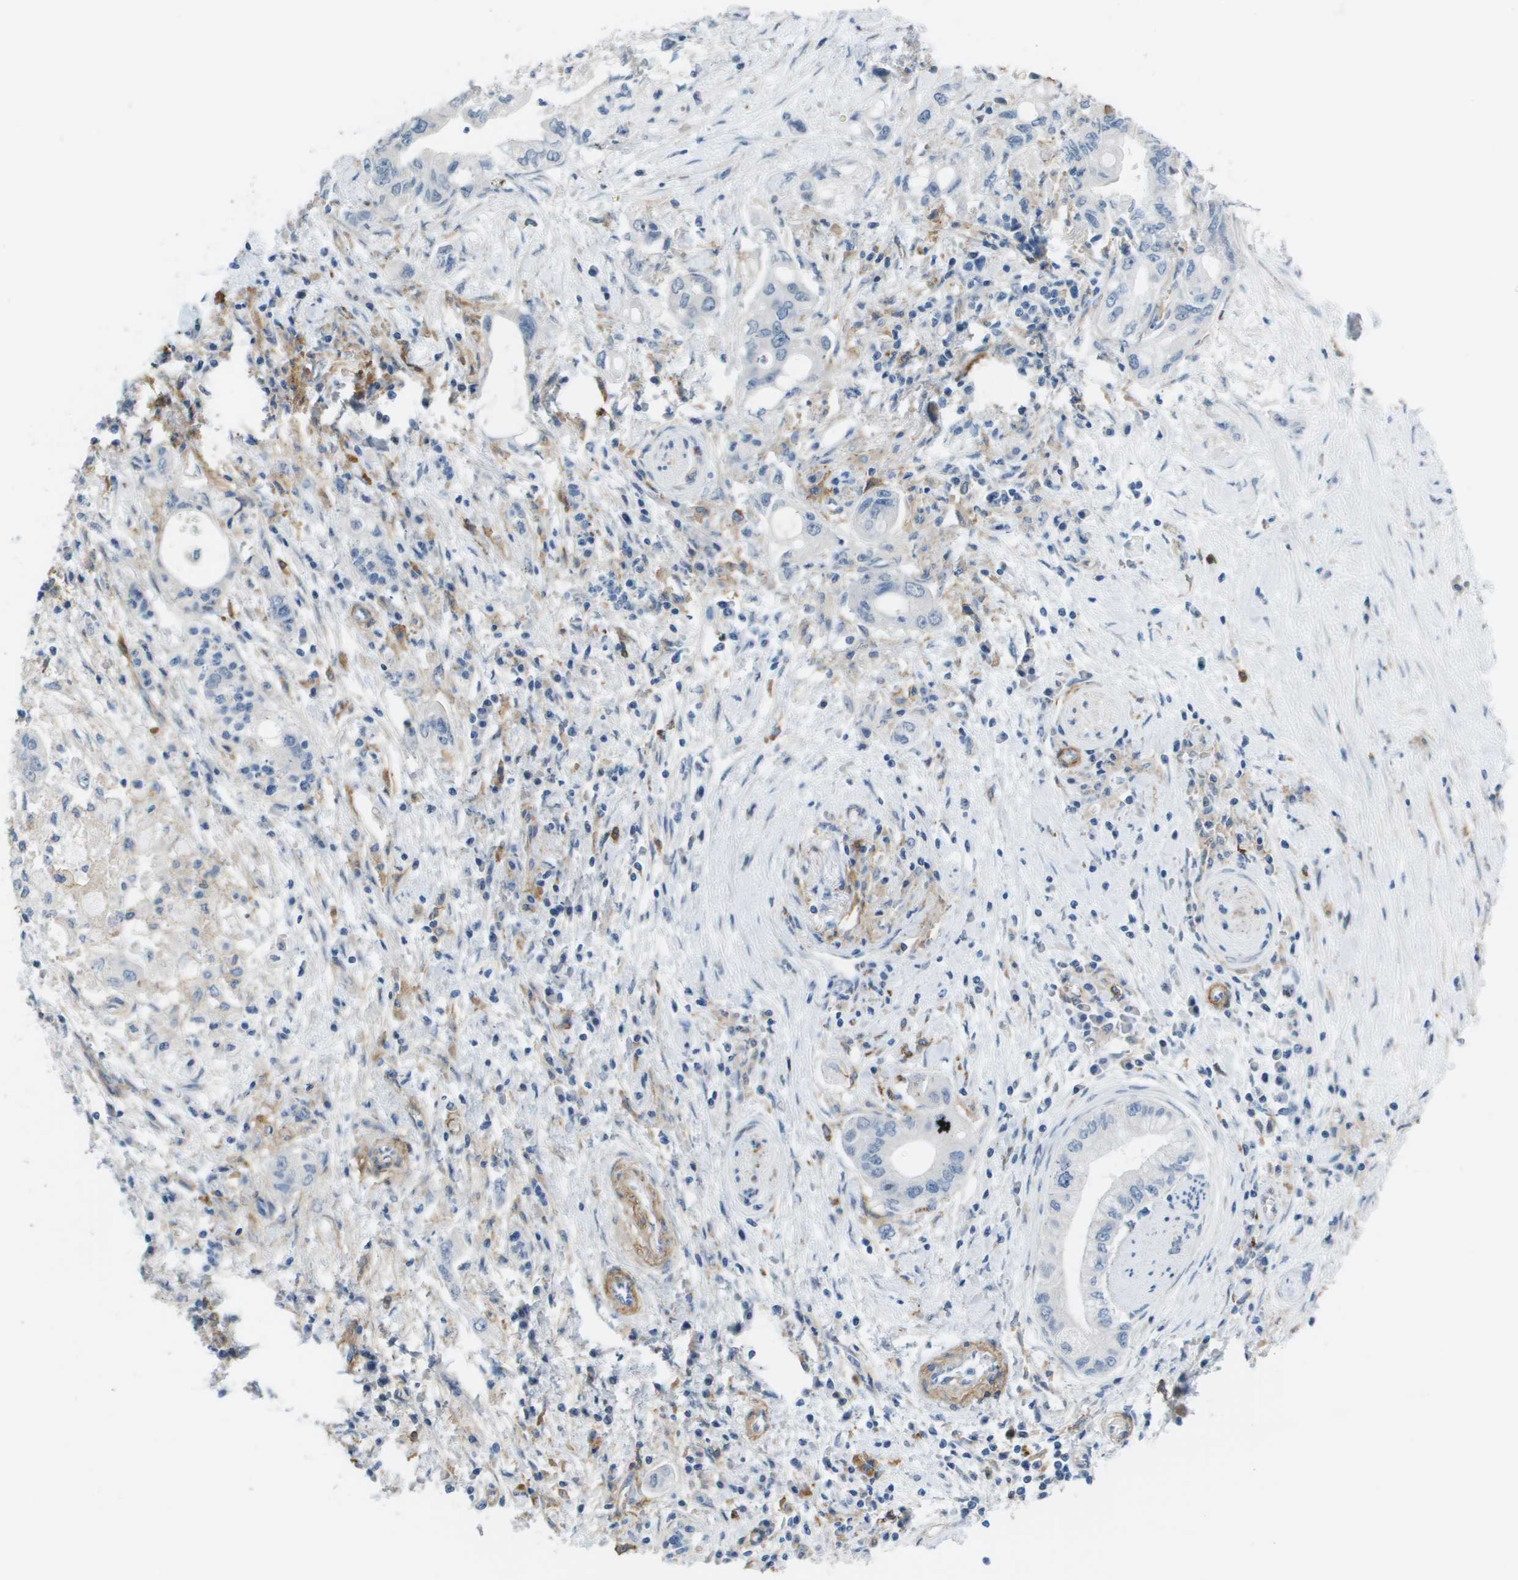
{"staining": {"intensity": "negative", "quantity": "none", "location": "none"}, "tissue": "pancreatic cancer", "cell_type": "Tumor cells", "image_type": "cancer", "snomed": [{"axis": "morphology", "description": "Adenocarcinoma, NOS"}, {"axis": "topography", "description": "Pancreas"}], "caption": "Pancreatic adenocarcinoma stained for a protein using IHC reveals no staining tumor cells.", "gene": "ZBTB43", "patient": {"sex": "female", "age": 73}}